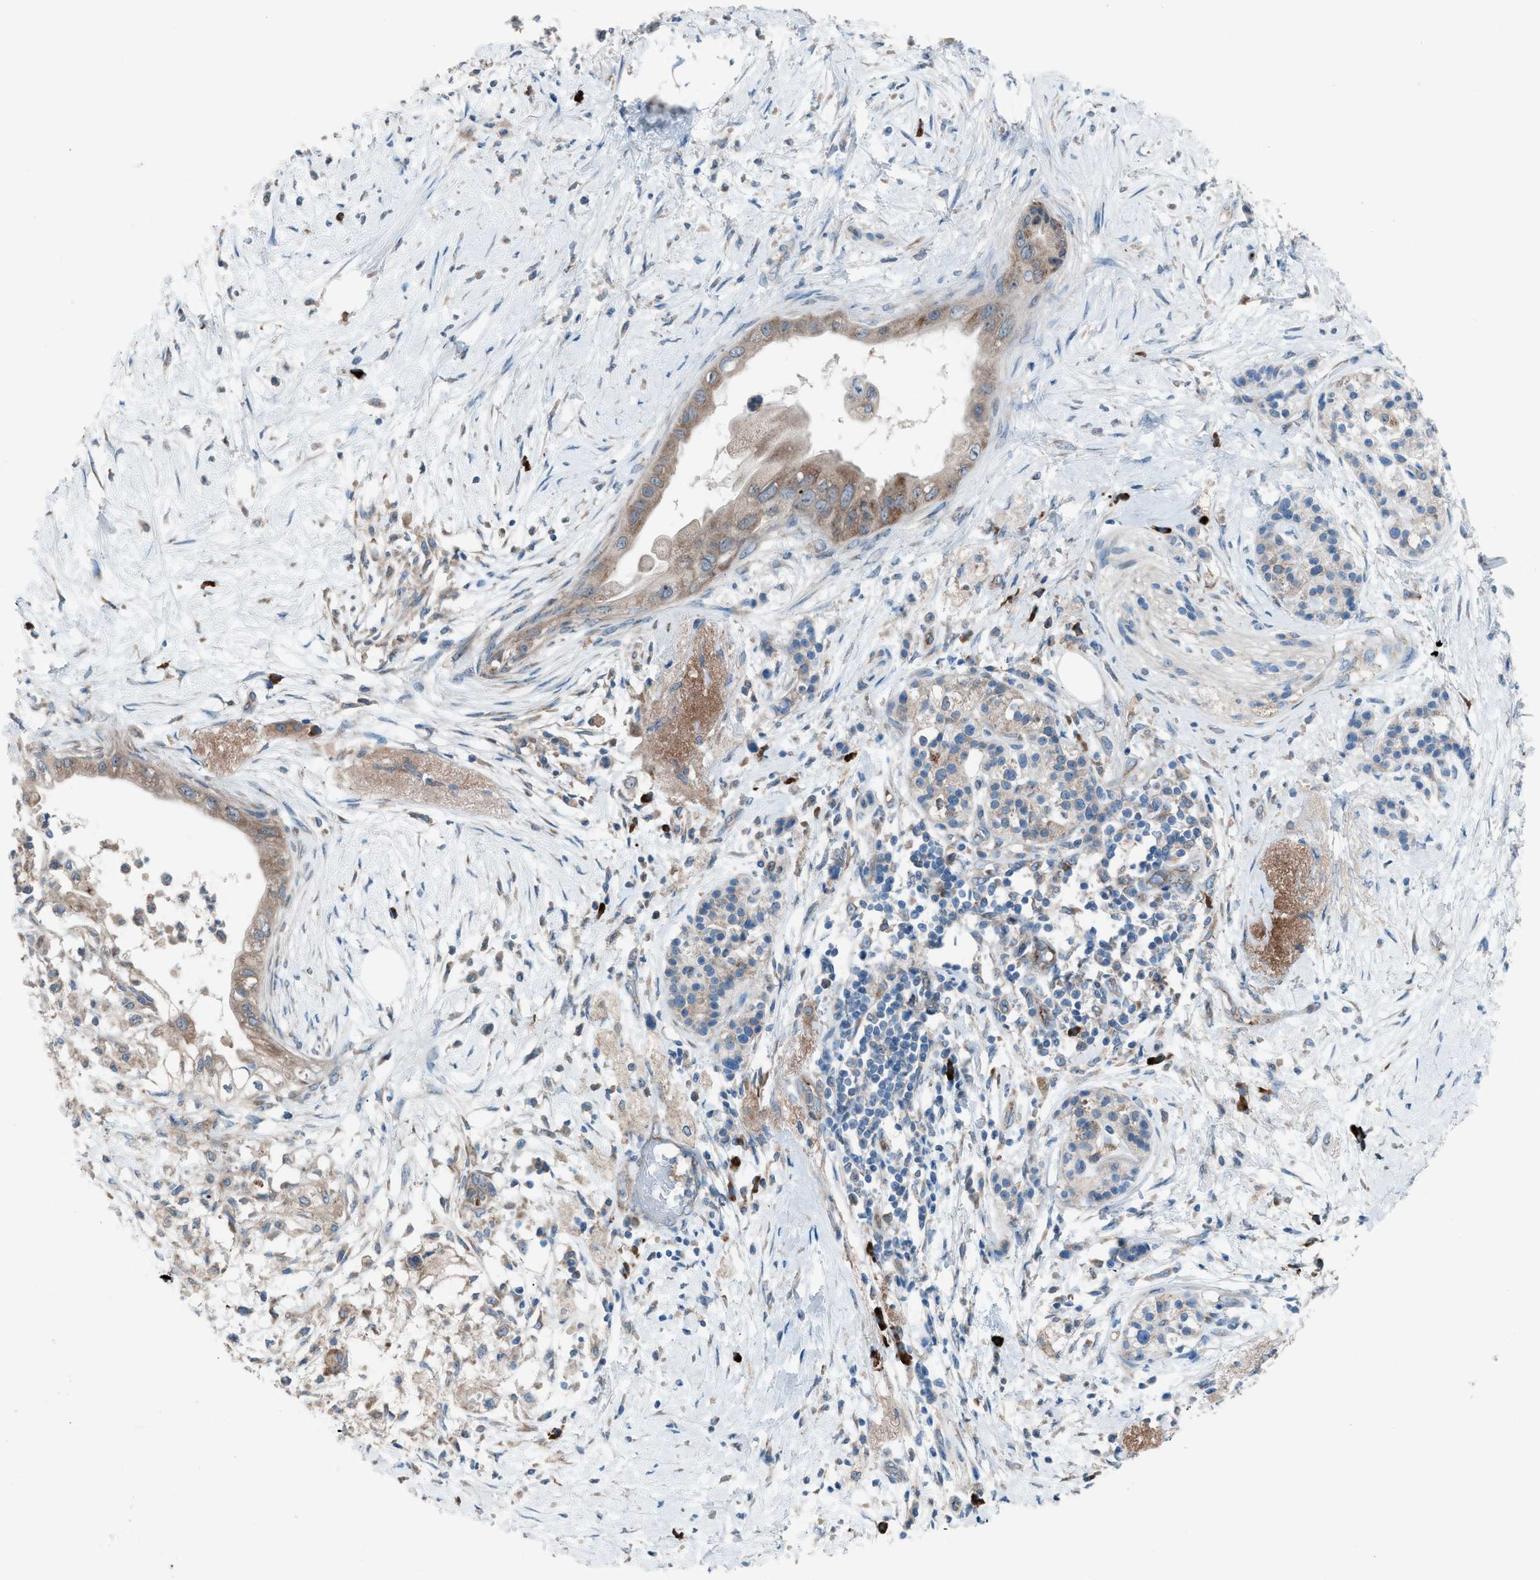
{"staining": {"intensity": "weak", "quantity": ">75%", "location": "cytoplasmic/membranous"}, "tissue": "pancreatic cancer", "cell_type": "Tumor cells", "image_type": "cancer", "snomed": [{"axis": "morphology", "description": "Normal tissue, NOS"}, {"axis": "morphology", "description": "Adenocarcinoma, NOS"}, {"axis": "topography", "description": "Pancreas"}, {"axis": "topography", "description": "Duodenum"}], "caption": "A brown stain shows weak cytoplasmic/membranous staining of a protein in adenocarcinoma (pancreatic) tumor cells.", "gene": "HEG1", "patient": {"sex": "female", "age": 60}}